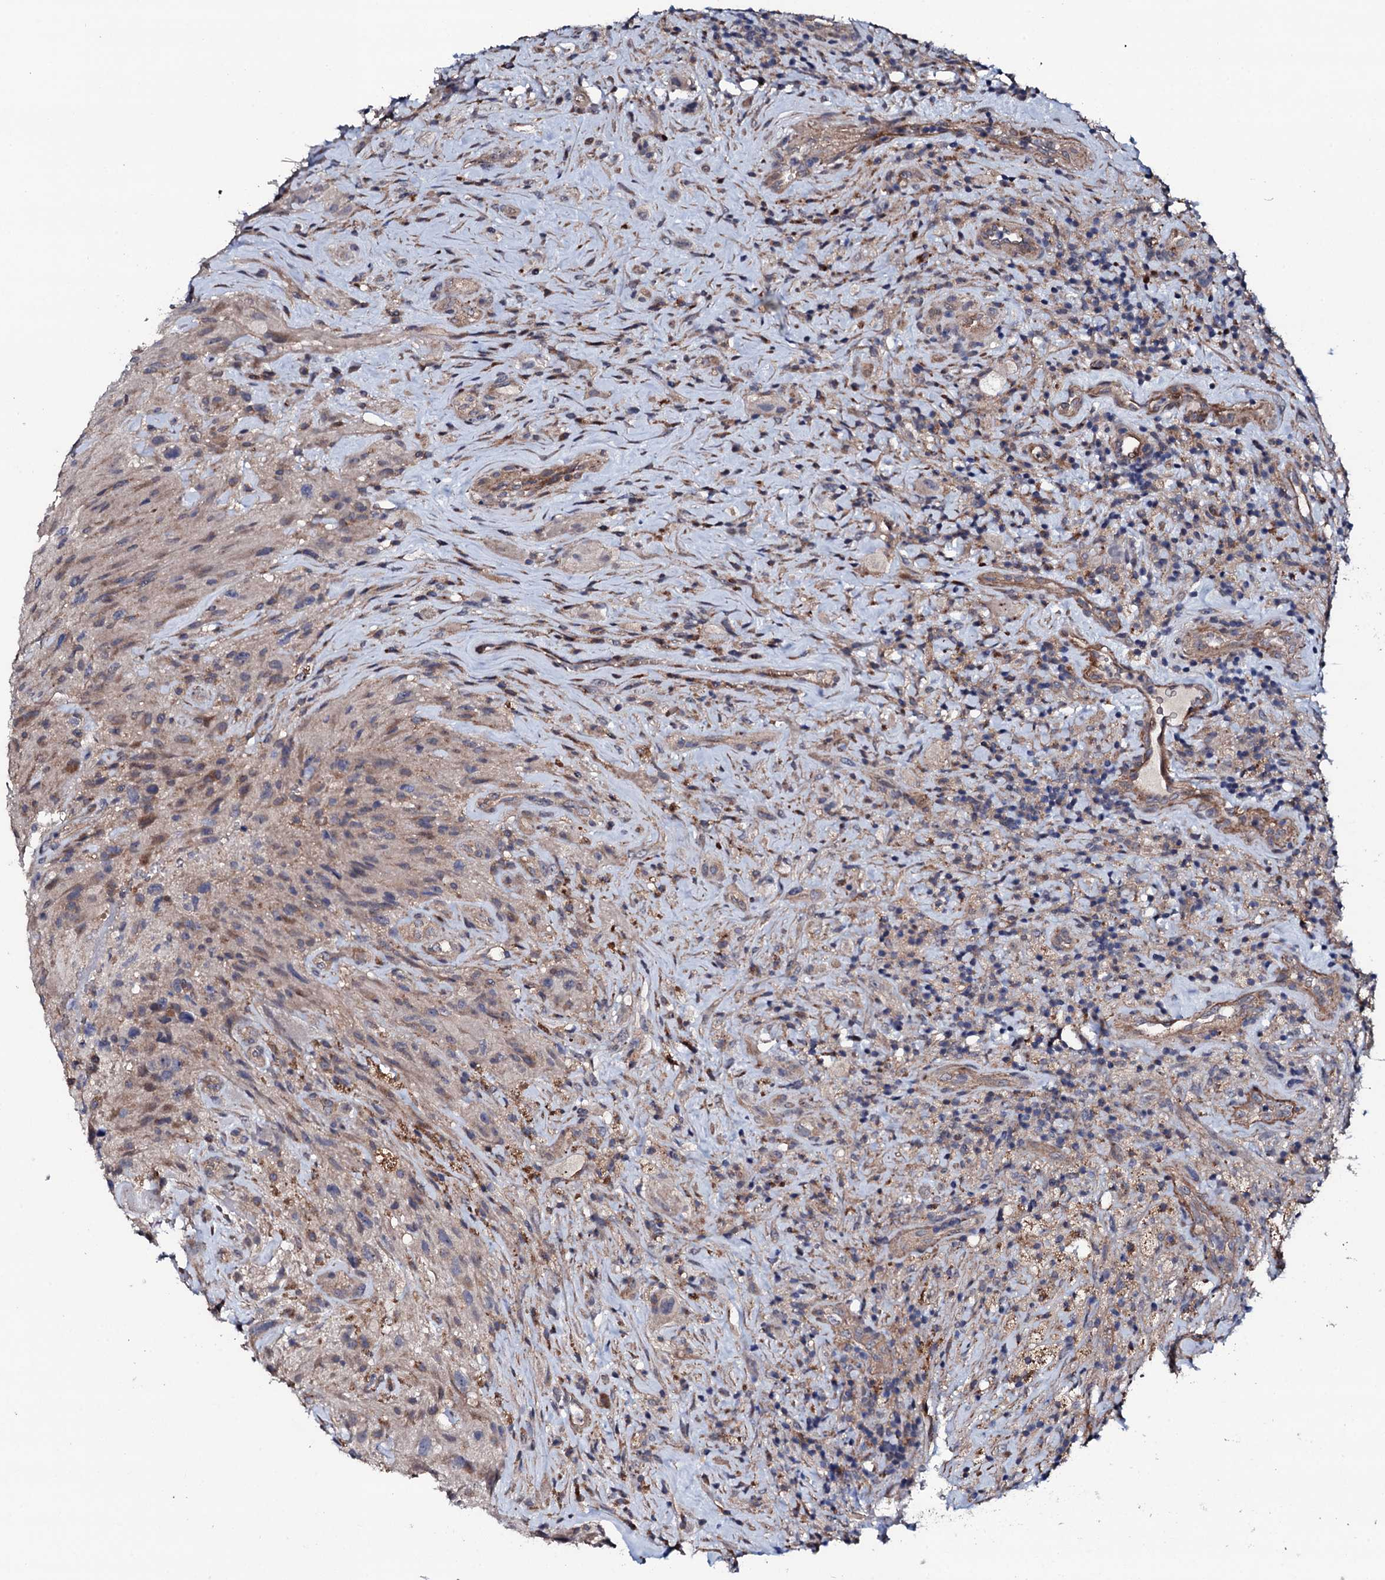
{"staining": {"intensity": "negative", "quantity": "none", "location": "none"}, "tissue": "glioma", "cell_type": "Tumor cells", "image_type": "cancer", "snomed": [{"axis": "morphology", "description": "Glioma, malignant, High grade"}, {"axis": "topography", "description": "Brain"}], "caption": "Histopathology image shows no protein expression in tumor cells of malignant glioma (high-grade) tissue.", "gene": "CIAO2A", "patient": {"sex": "male", "age": 69}}